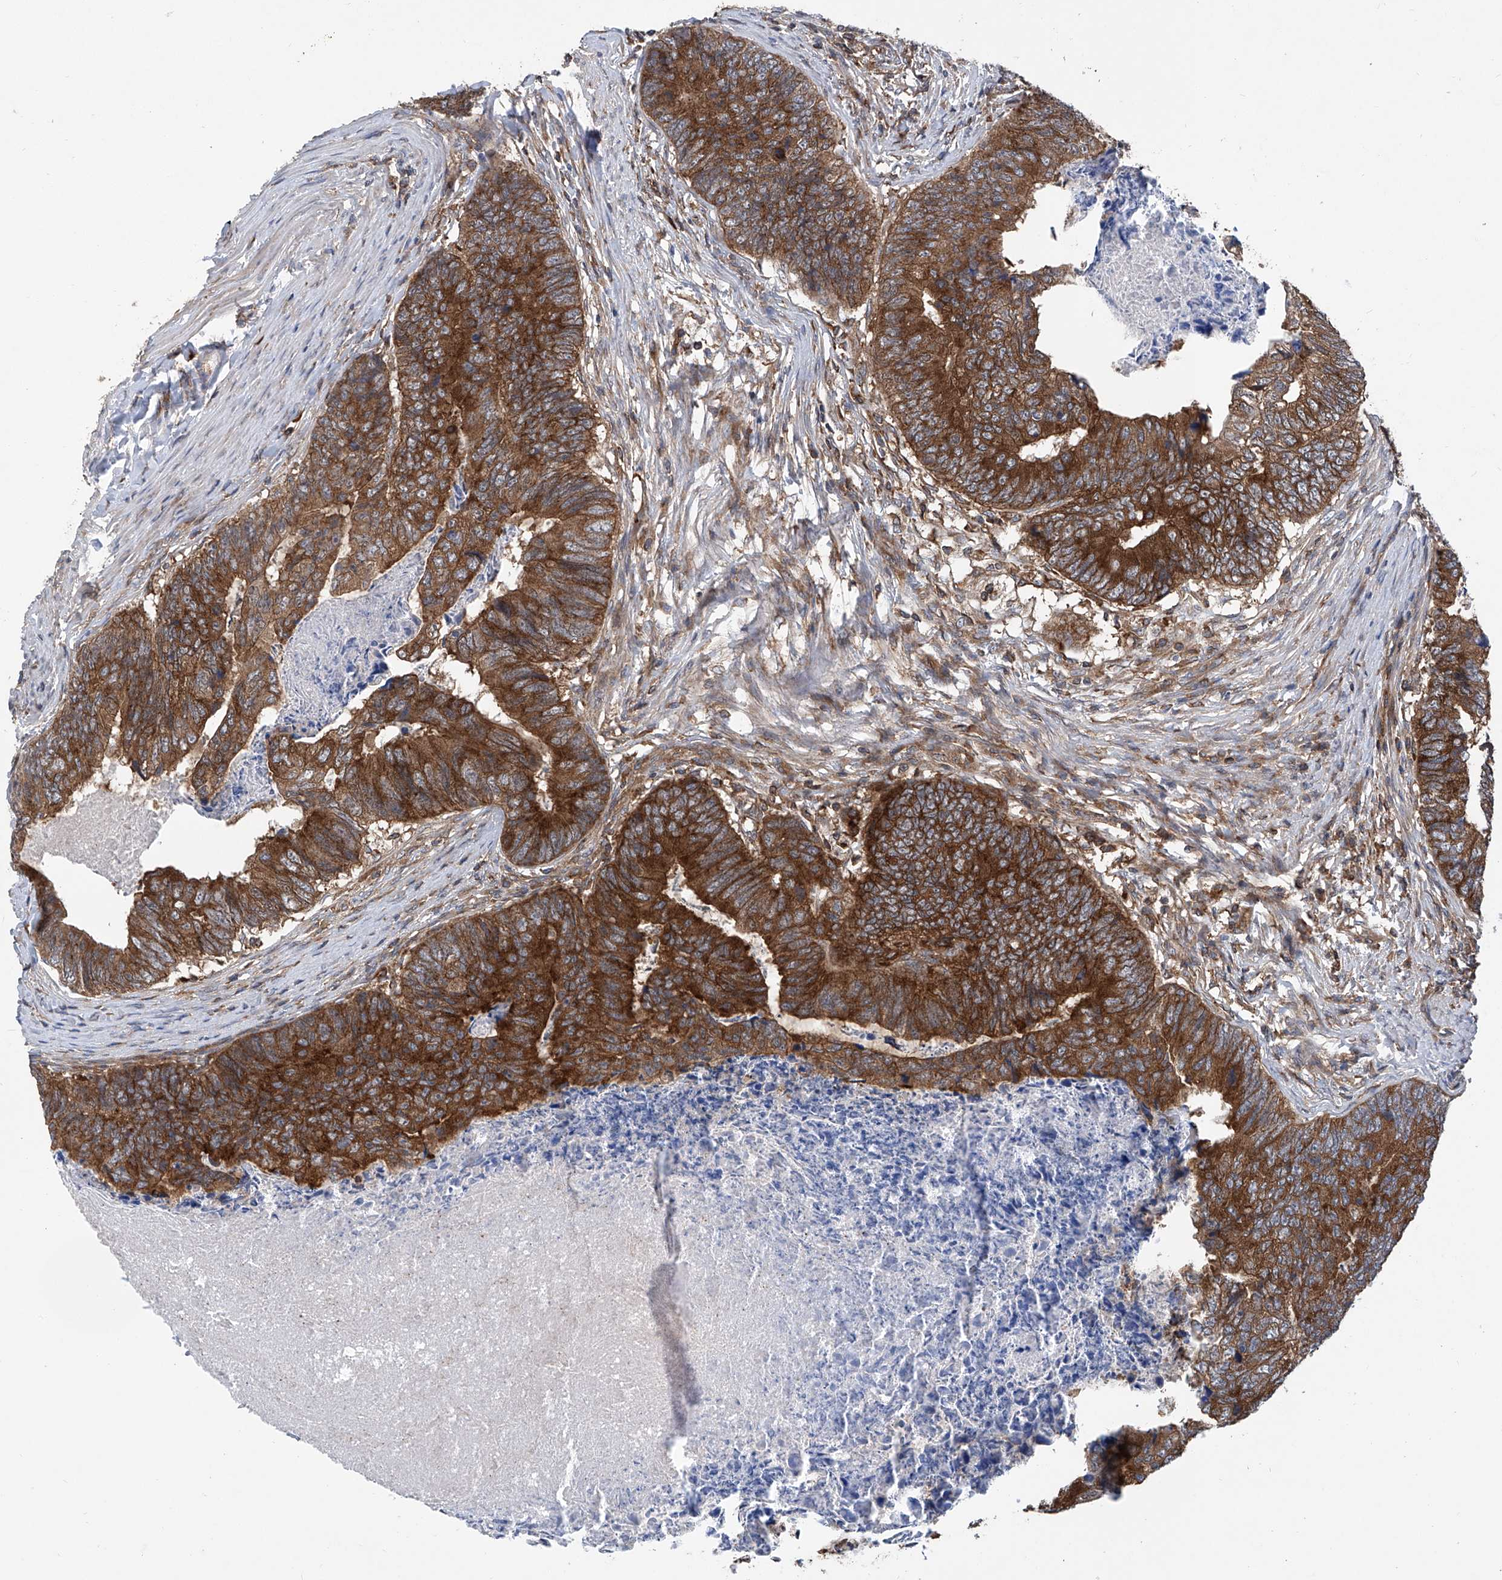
{"staining": {"intensity": "strong", "quantity": ">75%", "location": "cytoplasmic/membranous"}, "tissue": "colorectal cancer", "cell_type": "Tumor cells", "image_type": "cancer", "snomed": [{"axis": "morphology", "description": "Adenocarcinoma, NOS"}, {"axis": "topography", "description": "Colon"}], "caption": "Immunohistochemistry photomicrograph of neoplastic tissue: colorectal cancer (adenocarcinoma) stained using immunohistochemistry demonstrates high levels of strong protein expression localized specifically in the cytoplasmic/membranous of tumor cells, appearing as a cytoplasmic/membranous brown color.", "gene": "SMAP1", "patient": {"sex": "female", "age": 67}}